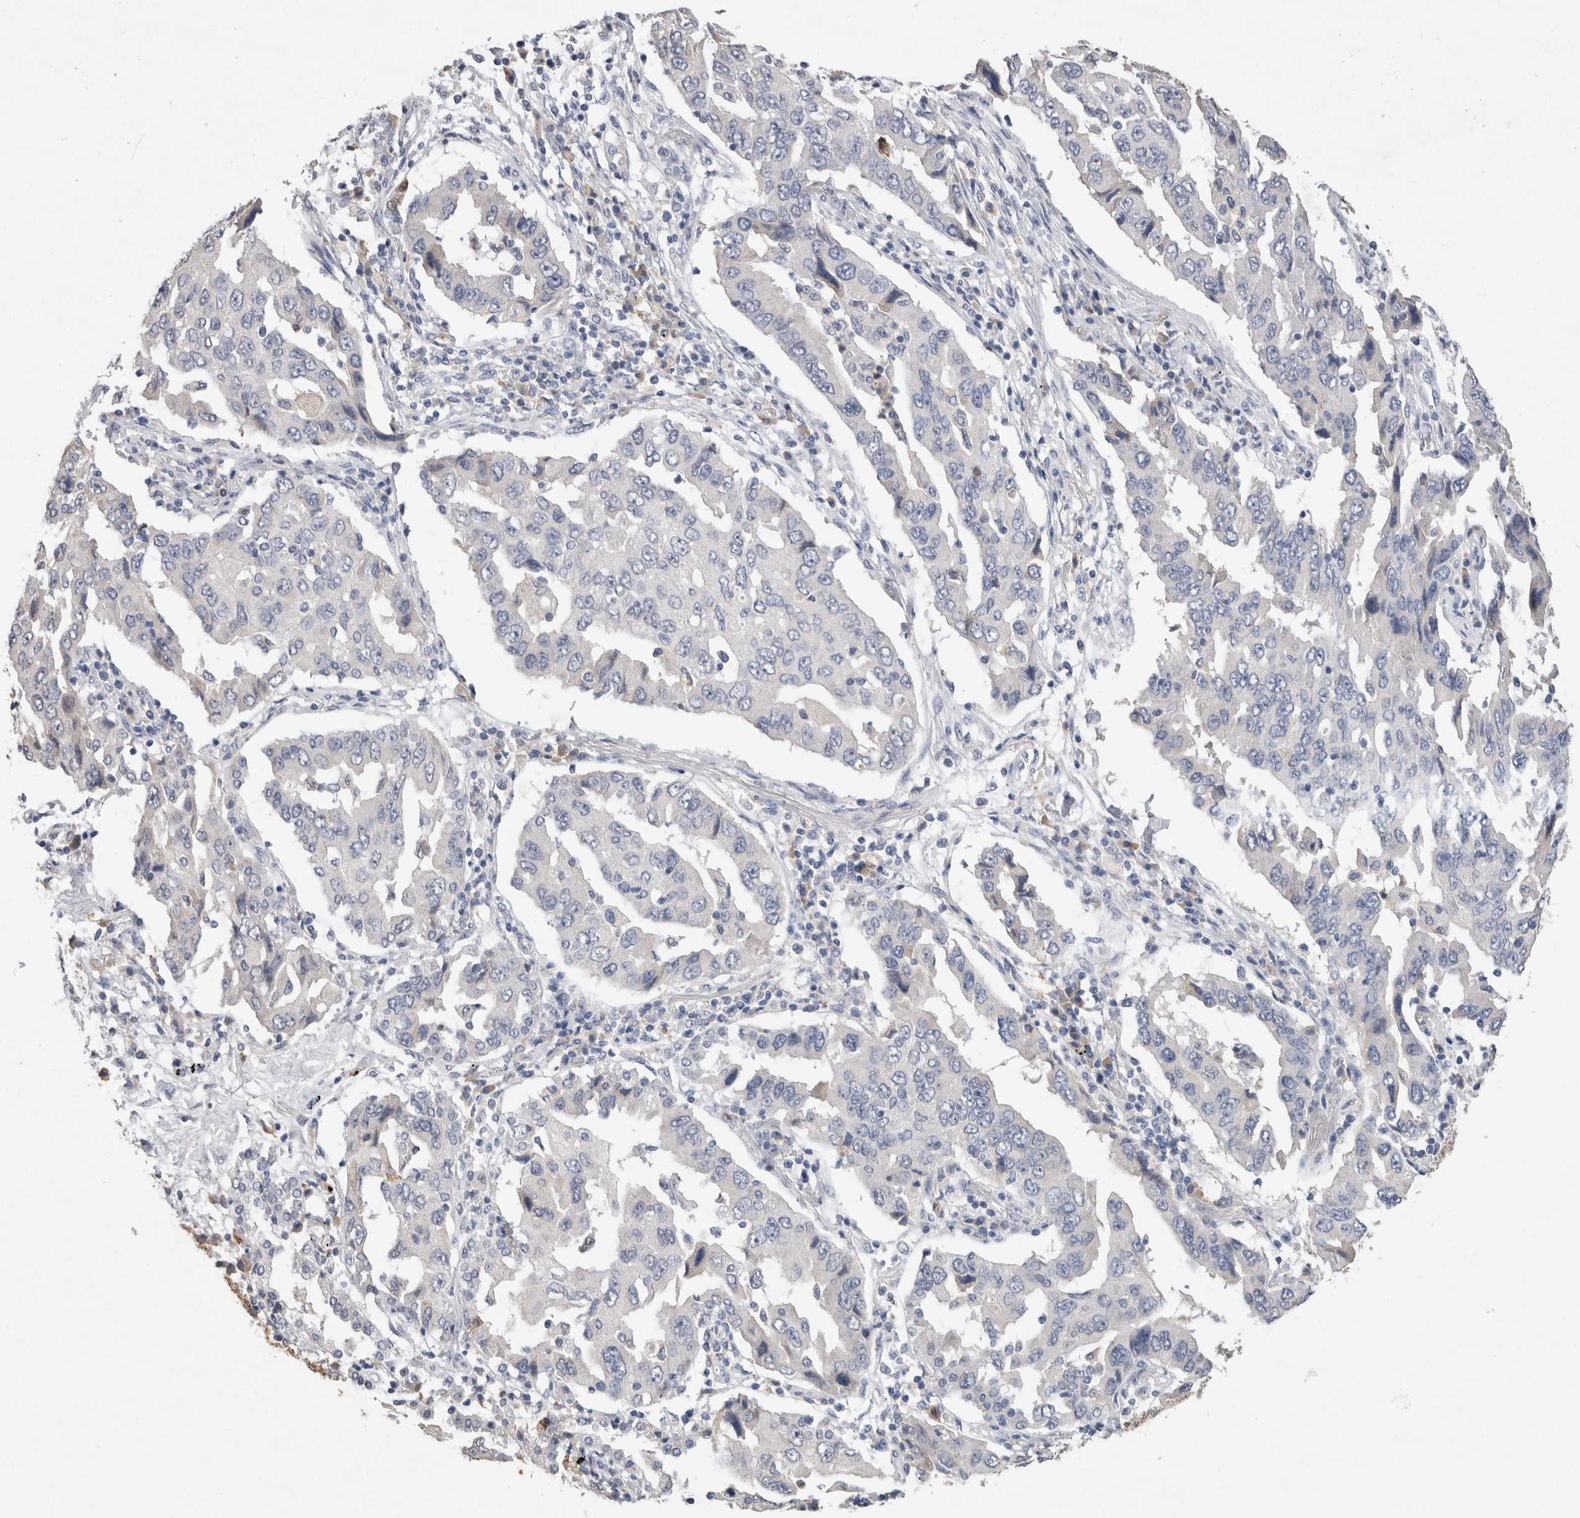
{"staining": {"intensity": "negative", "quantity": "none", "location": "none"}, "tissue": "lung cancer", "cell_type": "Tumor cells", "image_type": "cancer", "snomed": [{"axis": "morphology", "description": "Adenocarcinoma, NOS"}, {"axis": "topography", "description": "Lung"}], "caption": "Micrograph shows no protein expression in tumor cells of lung adenocarcinoma tissue.", "gene": "FABP7", "patient": {"sex": "female", "age": 65}}